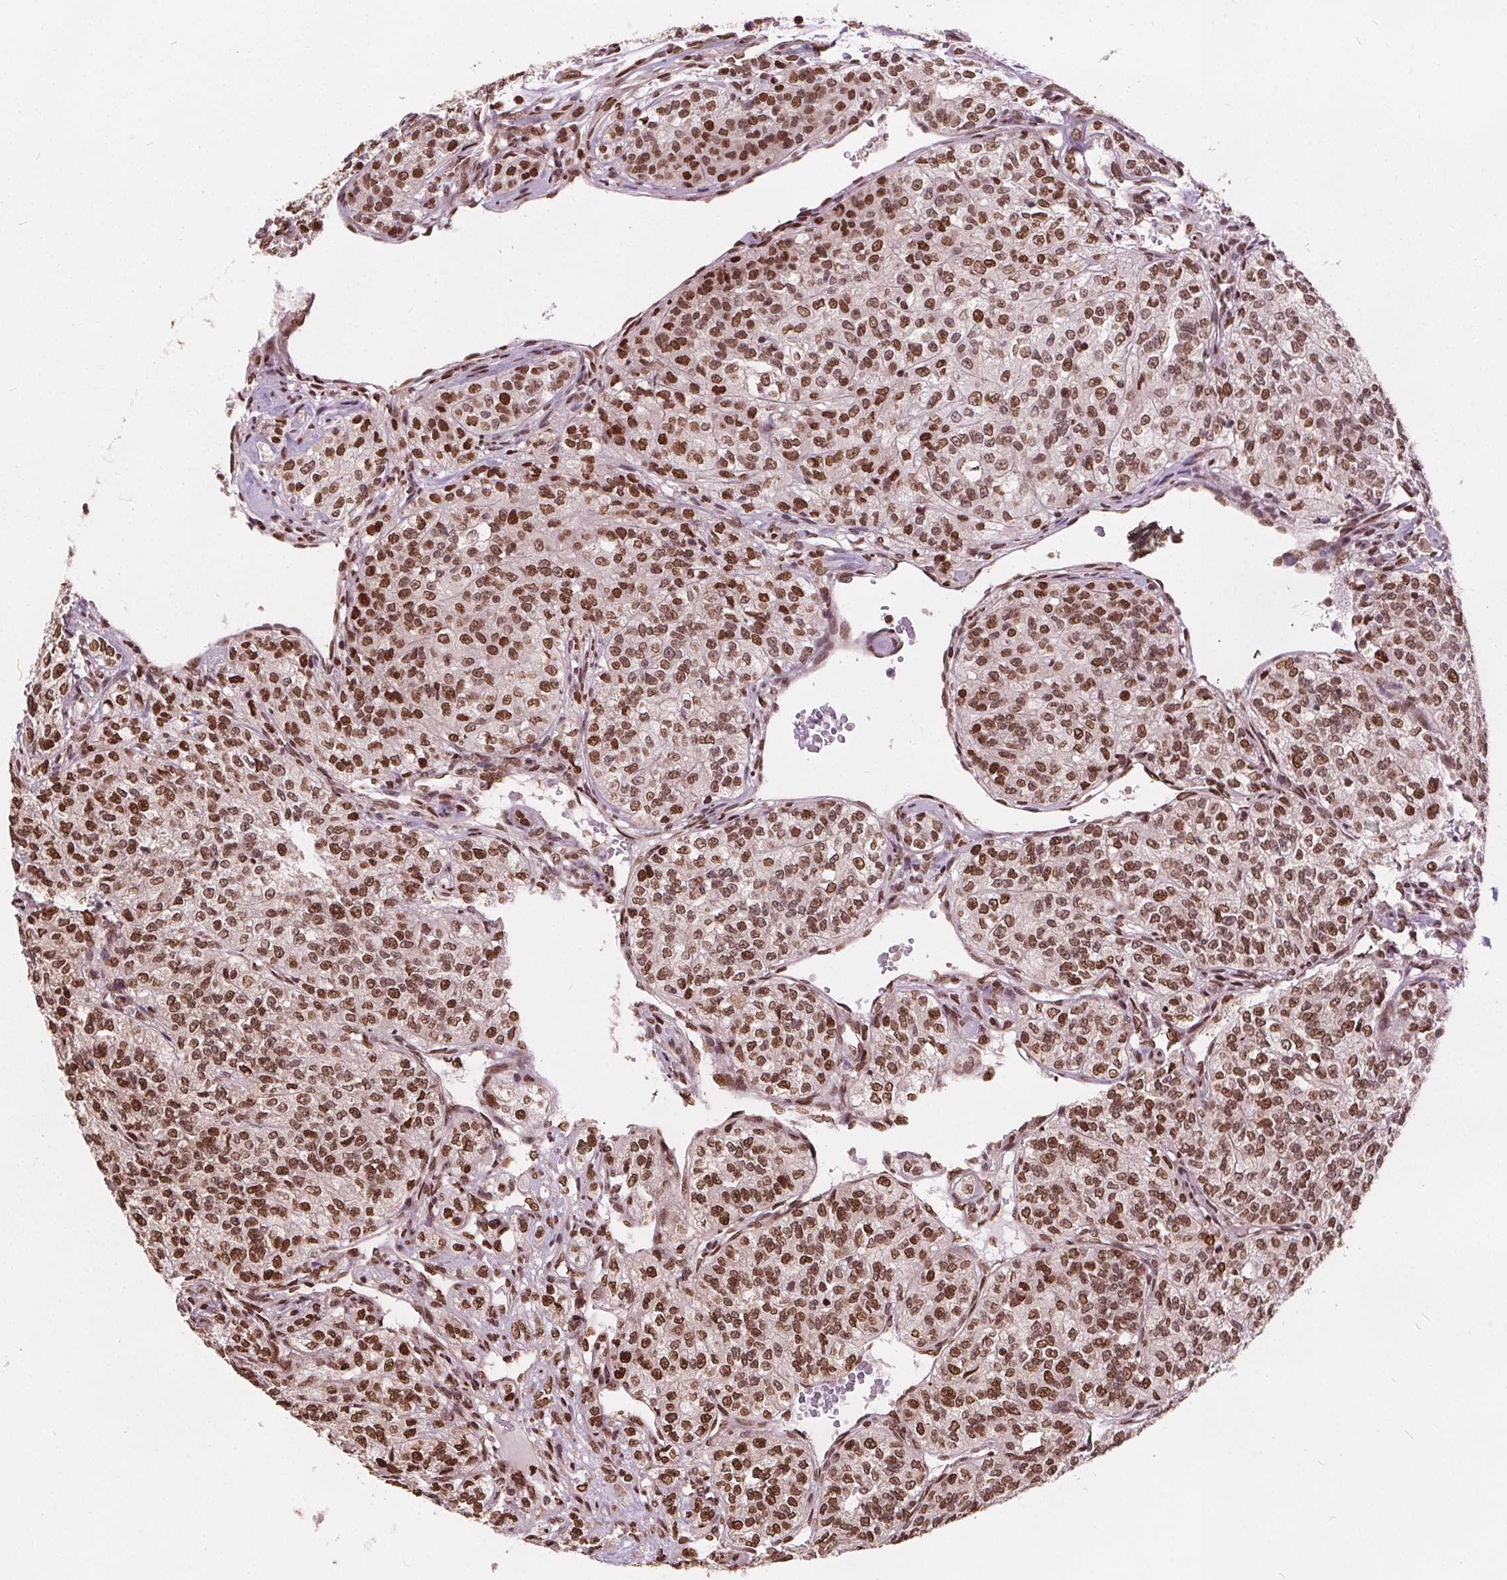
{"staining": {"intensity": "moderate", "quantity": ">75%", "location": "nuclear"}, "tissue": "renal cancer", "cell_type": "Tumor cells", "image_type": "cancer", "snomed": [{"axis": "morphology", "description": "Adenocarcinoma, NOS"}, {"axis": "topography", "description": "Kidney"}], "caption": "Brown immunohistochemical staining in renal cancer (adenocarcinoma) reveals moderate nuclear positivity in about >75% of tumor cells. The staining is performed using DAB (3,3'-diaminobenzidine) brown chromogen to label protein expression. The nuclei are counter-stained blue using hematoxylin.", "gene": "ISLR2", "patient": {"sex": "female", "age": 63}}